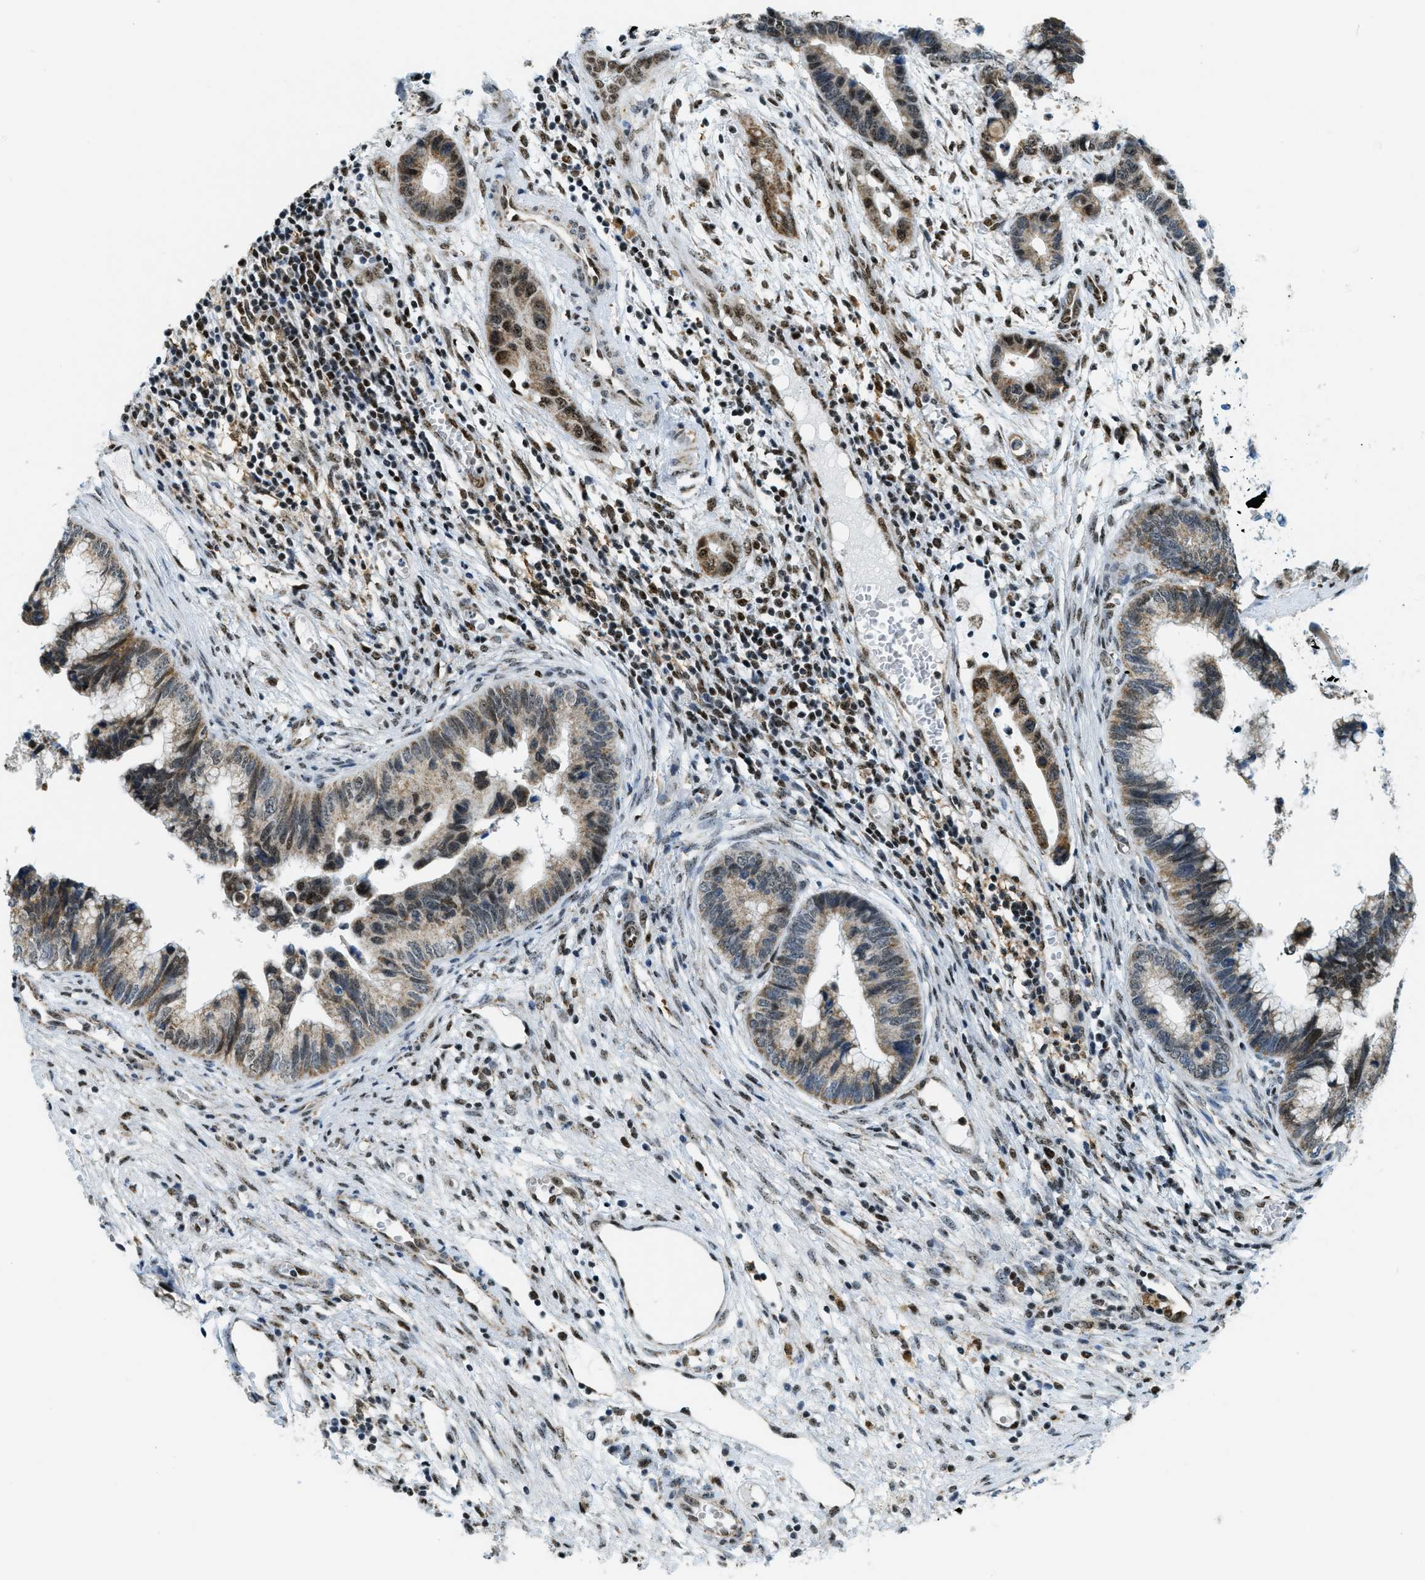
{"staining": {"intensity": "moderate", "quantity": ">75%", "location": "cytoplasmic/membranous,nuclear"}, "tissue": "cervical cancer", "cell_type": "Tumor cells", "image_type": "cancer", "snomed": [{"axis": "morphology", "description": "Adenocarcinoma, NOS"}, {"axis": "topography", "description": "Cervix"}], "caption": "Immunohistochemistry of cervical cancer (adenocarcinoma) exhibits medium levels of moderate cytoplasmic/membranous and nuclear staining in about >75% of tumor cells.", "gene": "SP100", "patient": {"sex": "female", "age": 44}}